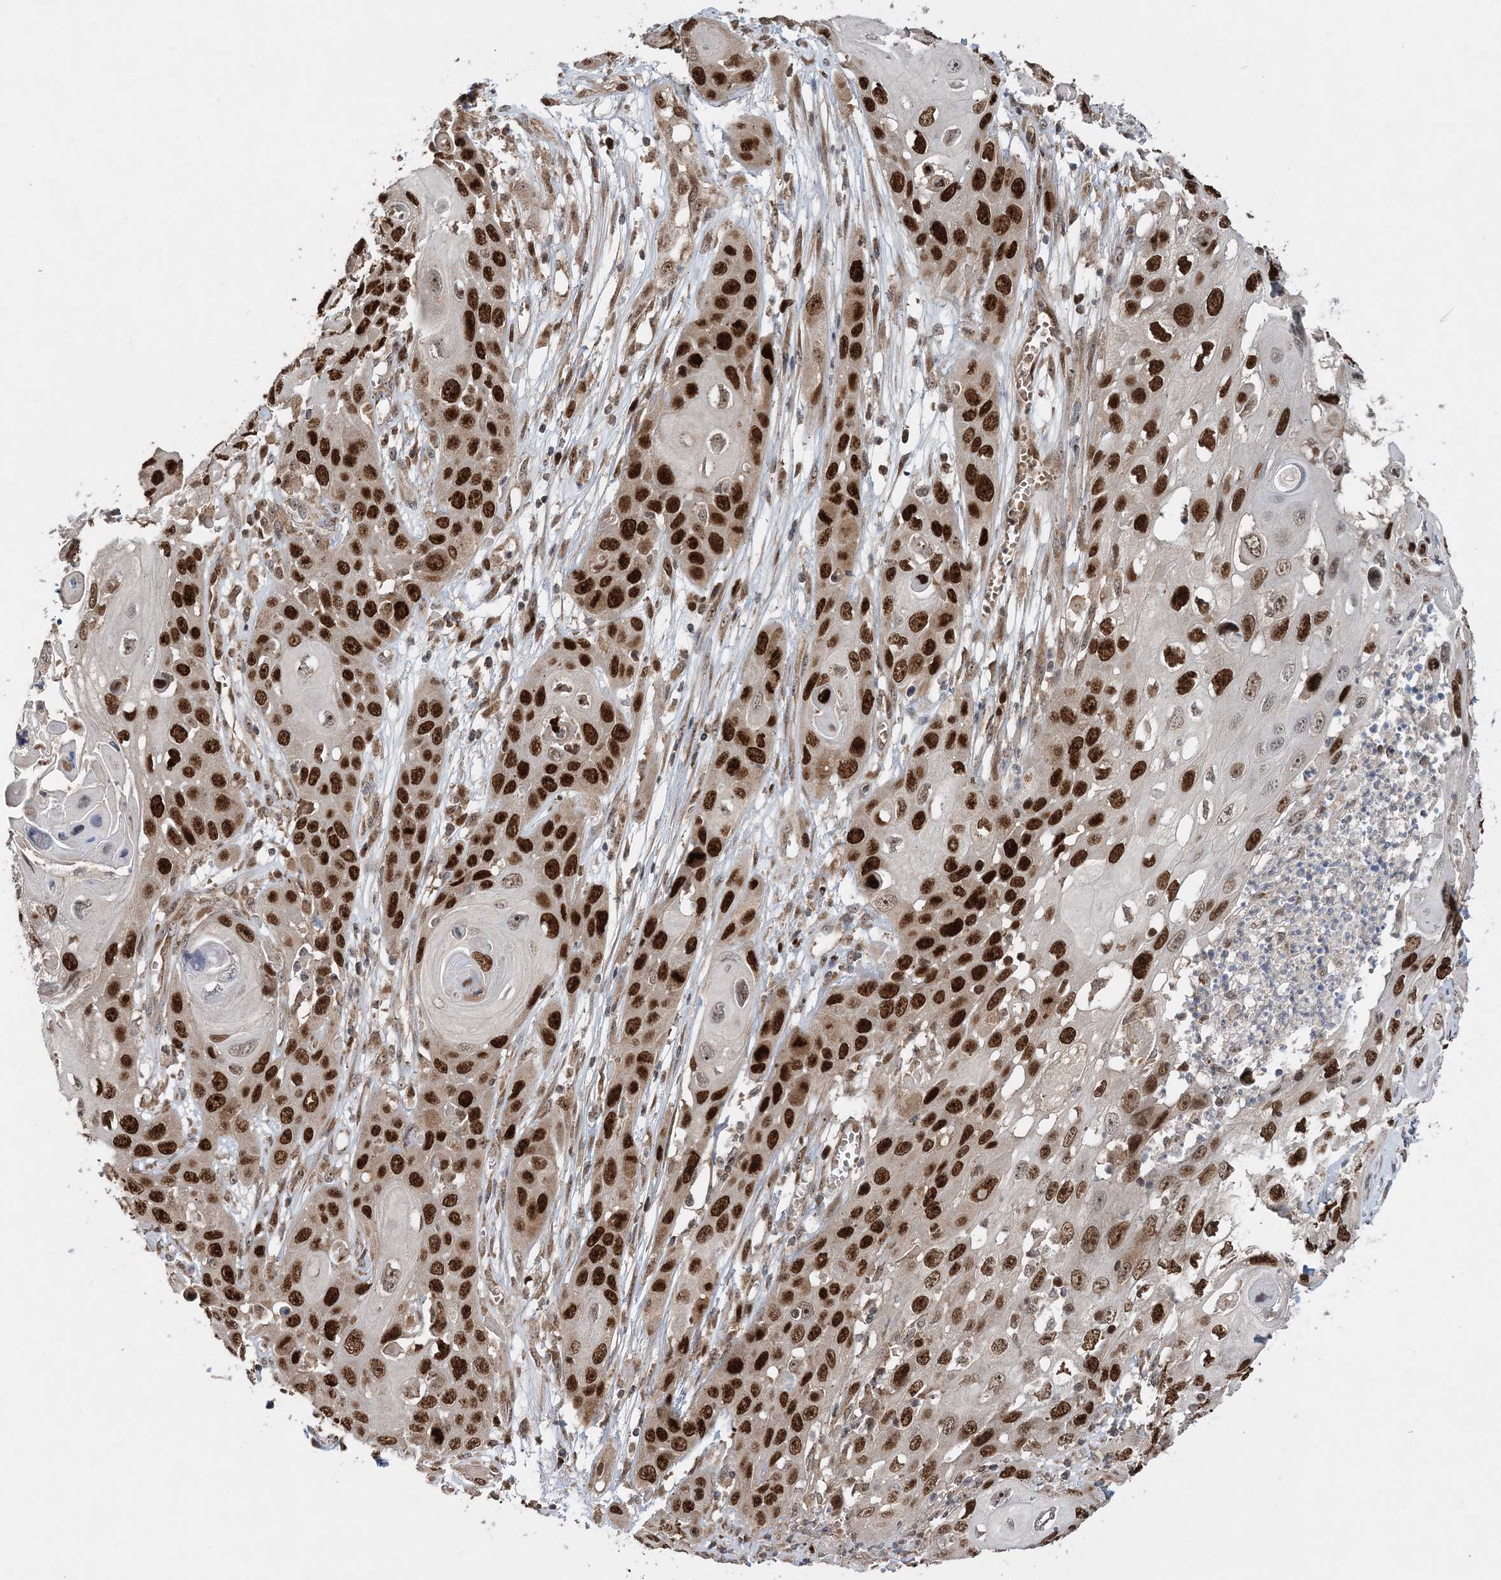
{"staining": {"intensity": "strong", "quantity": ">75%", "location": "nuclear"}, "tissue": "skin cancer", "cell_type": "Tumor cells", "image_type": "cancer", "snomed": [{"axis": "morphology", "description": "Squamous cell carcinoma, NOS"}, {"axis": "topography", "description": "Skin"}], "caption": "Immunohistochemical staining of squamous cell carcinoma (skin) shows high levels of strong nuclear protein positivity in approximately >75% of tumor cells.", "gene": "KIF4A", "patient": {"sex": "male", "age": 55}}